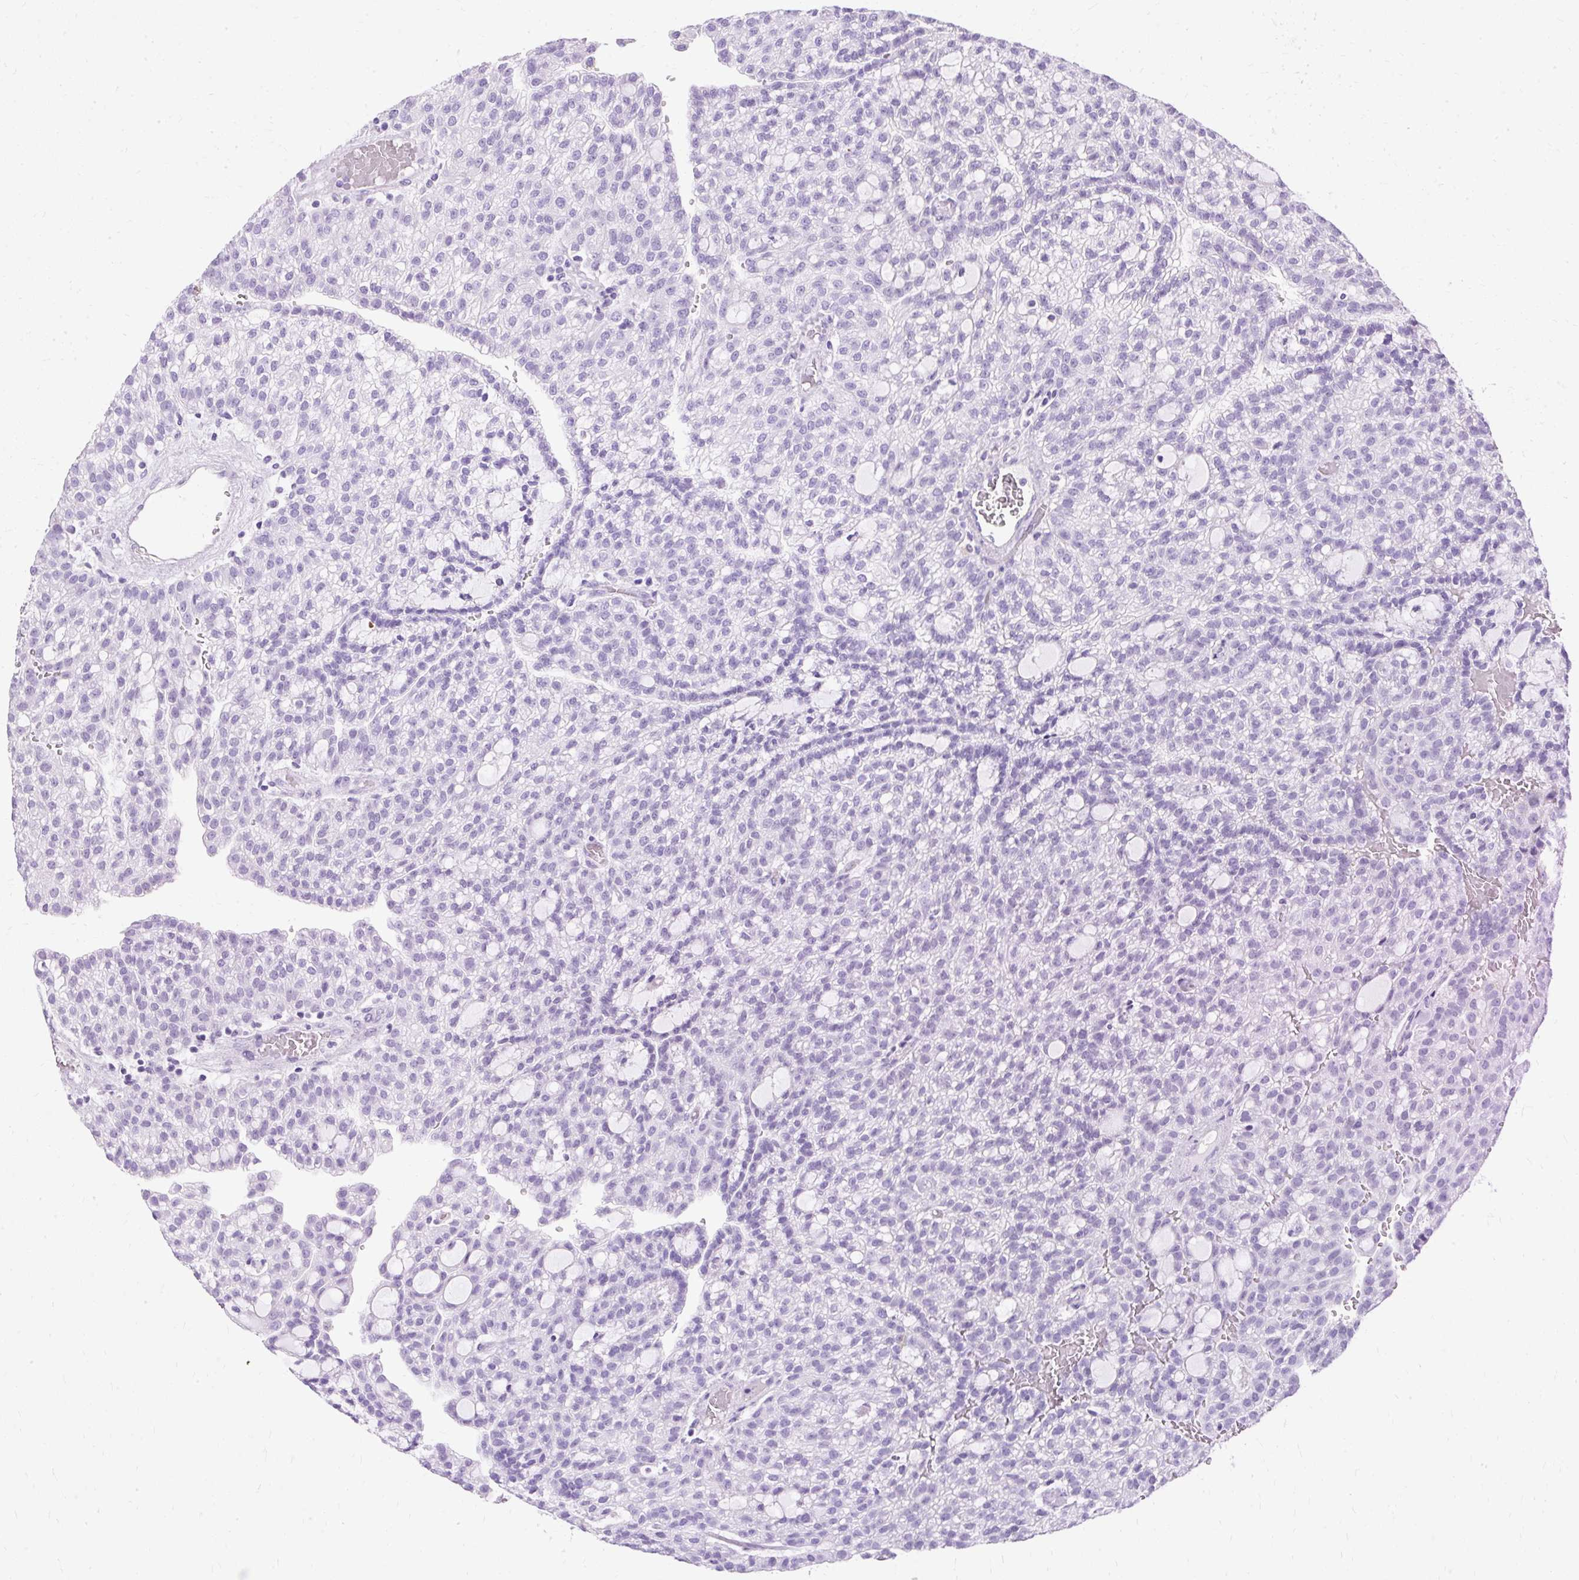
{"staining": {"intensity": "negative", "quantity": "none", "location": "none"}, "tissue": "renal cancer", "cell_type": "Tumor cells", "image_type": "cancer", "snomed": [{"axis": "morphology", "description": "Adenocarcinoma, NOS"}, {"axis": "topography", "description": "Kidney"}], "caption": "A high-resolution micrograph shows IHC staining of adenocarcinoma (renal), which displays no significant positivity in tumor cells.", "gene": "PVALB", "patient": {"sex": "male", "age": 63}}